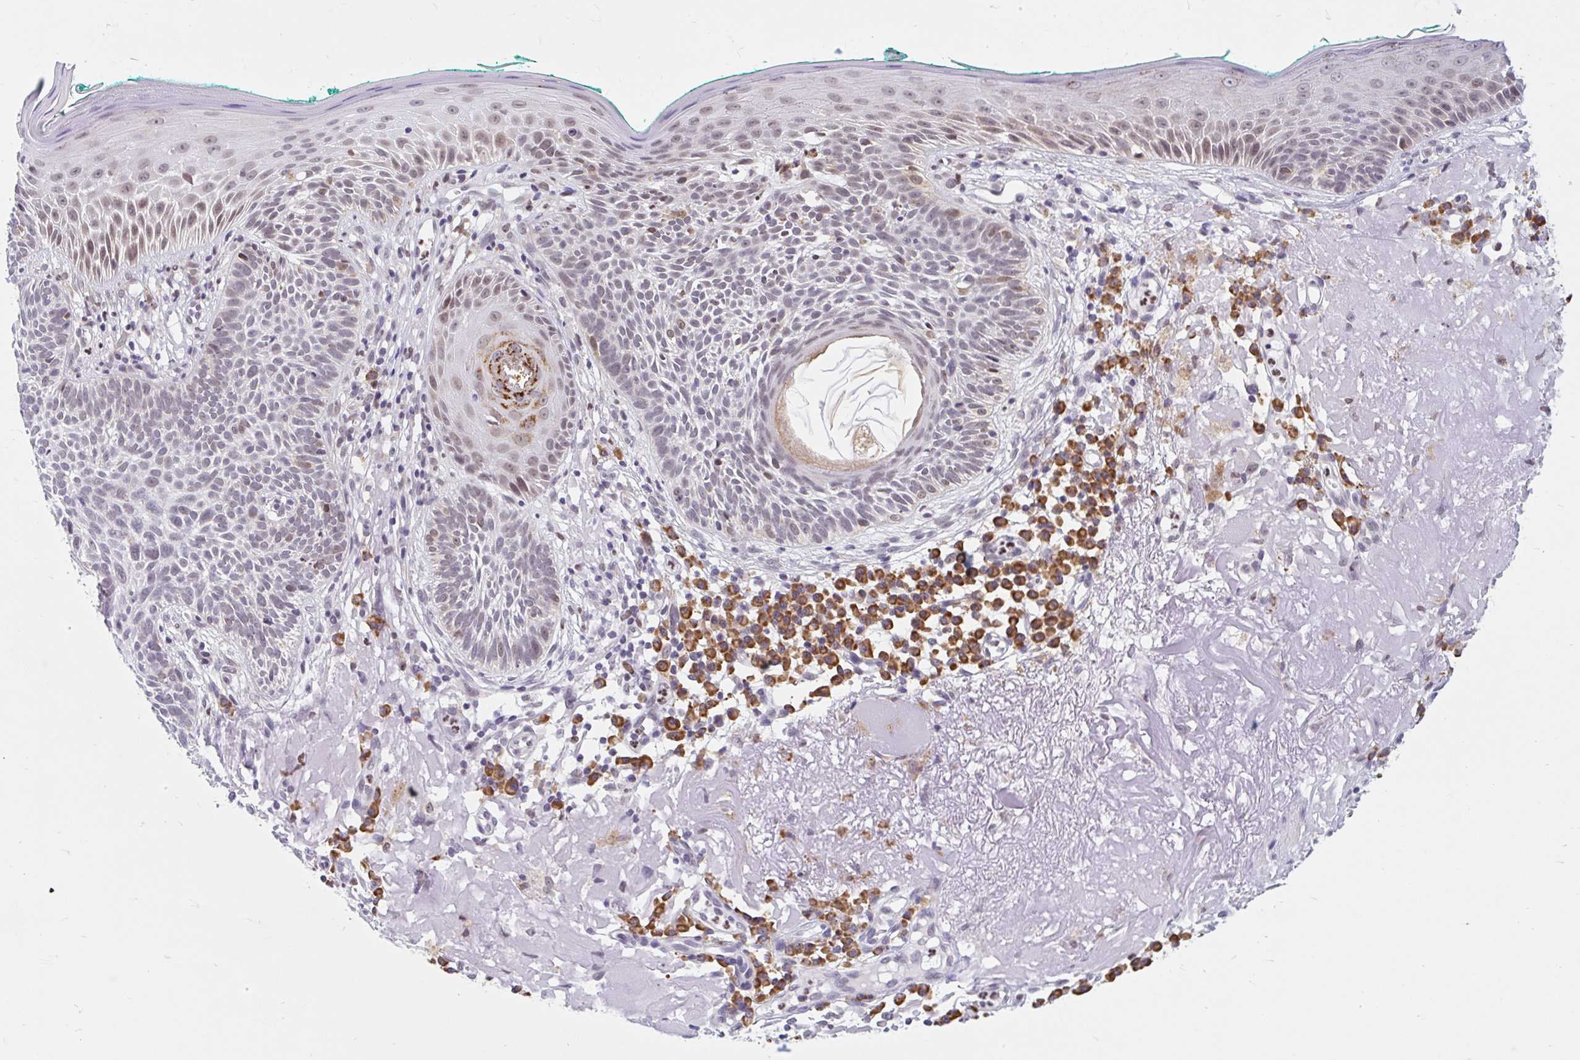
{"staining": {"intensity": "weak", "quantity": "<25%", "location": "nuclear"}, "tissue": "skin cancer", "cell_type": "Tumor cells", "image_type": "cancer", "snomed": [{"axis": "morphology", "description": "Basal cell carcinoma"}, {"axis": "topography", "description": "Skin"}], "caption": "Protein analysis of skin cancer (basal cell carcinoma) displays no significant positivity in tumor cells.", "gene": "SRSF10", "patient": {"sex": "male", "age": 68}}